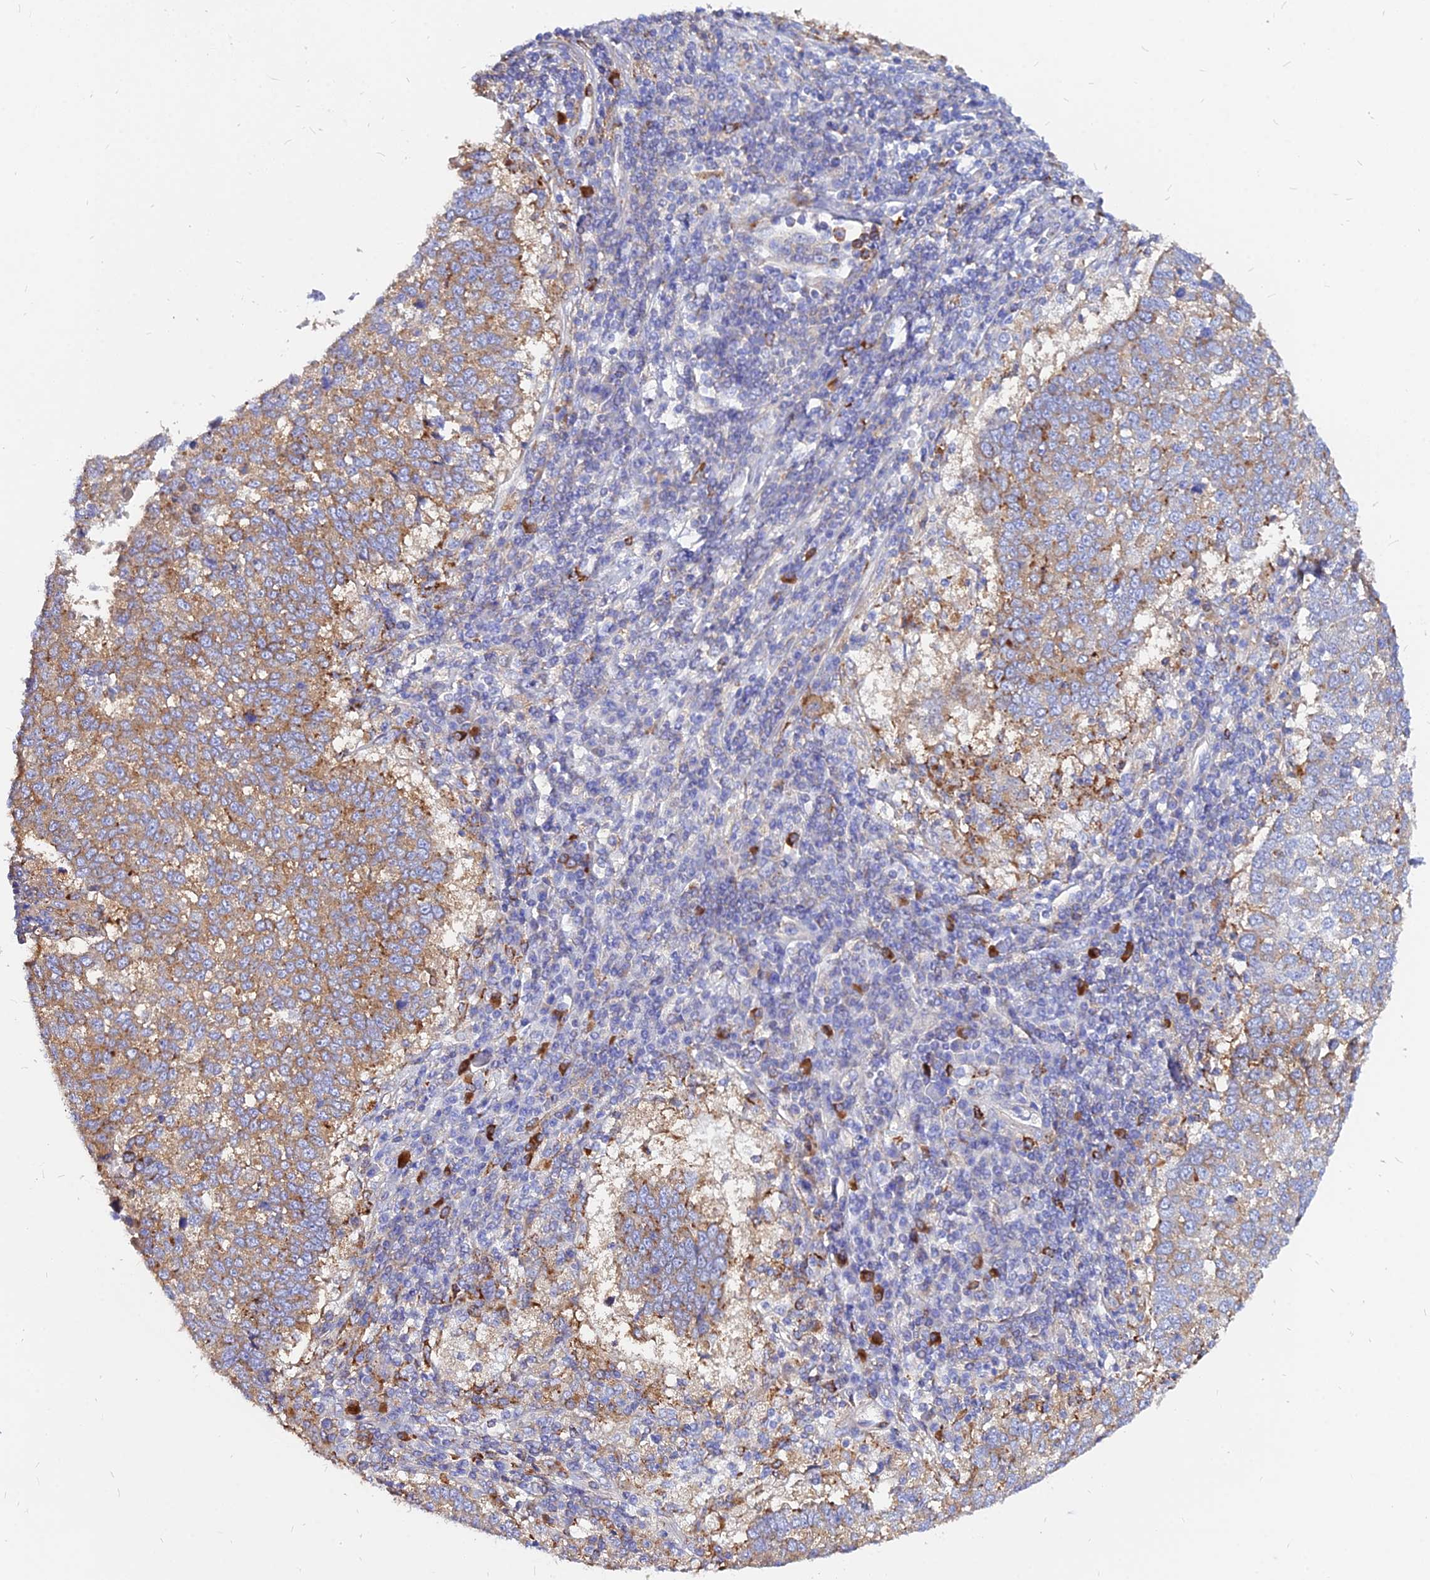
{"staining": {"intensity": "moderate", "quantity": "25%-75%", "location": "cytoplasmic/membranous"}, "tissue": "lung cancer", "cell_type": "Tumor cells", "image_type": "cancer", "snomed": [{"axis": "morphology", "description": "Squamous cell carcinoma, NOS"}, {"axis": "topography", "description": "Lung"}], "caption": "Immunohistochemical staining of lung cancer reveals moderate cytoplasmic/membranous protein staining in approximately 25%-75% of tumor cells. (DAB = brown stain, brightfield microscopy at high magnification).", "gene": "AGTRAP", "patient": {"sex": "male", "age": 73}}